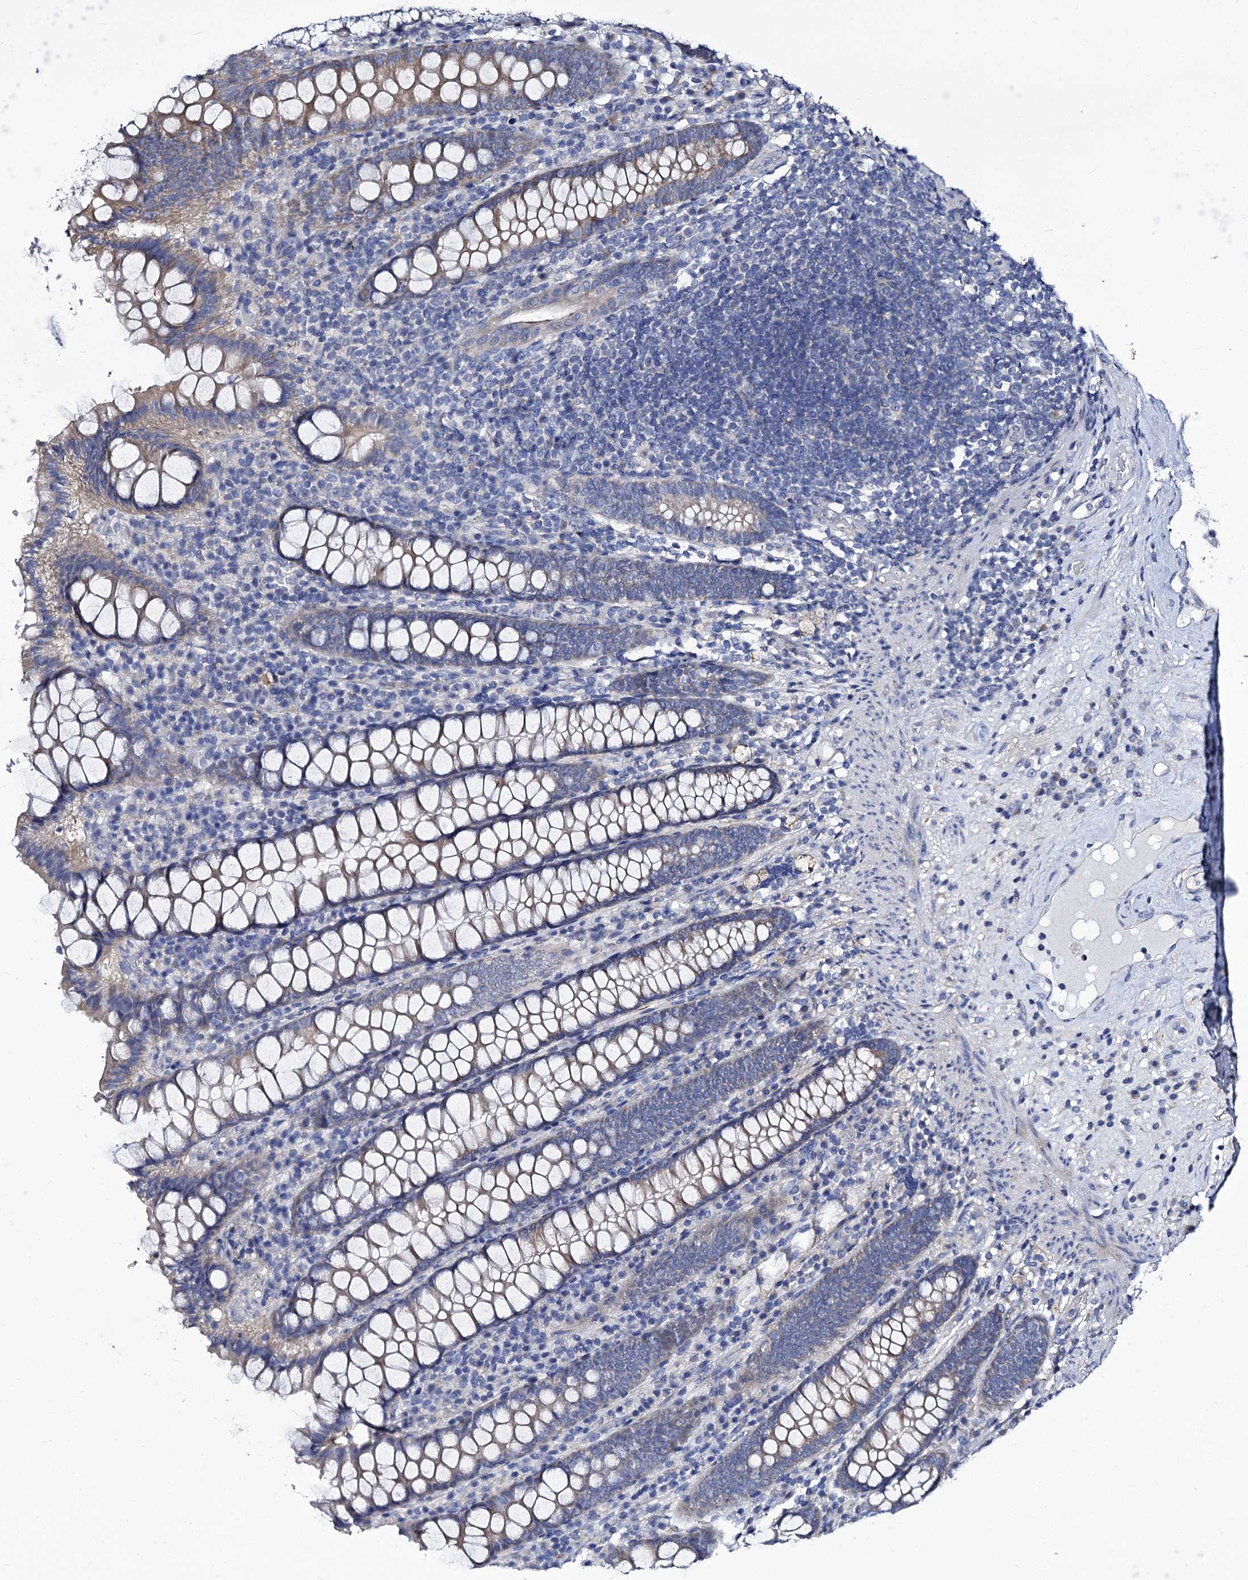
{"staining": {"intensity": "negative", "quantity": "none", "location": "none"}, "tissue": "colon", "cell_type": "Endothelial cells", "image_type": "normal", "snomed": [{"axis": "morphology", "description": "Normal tissue, NOS"}, {"axis": "topography", "description": "Colon"}], "caption": "A high-resolution micrograph shows IHC staining of benign colon, which displays no significant positivity in endothelial cells.", "gene": "PANX2", "patient": {"sex": "female", "age": 79}}